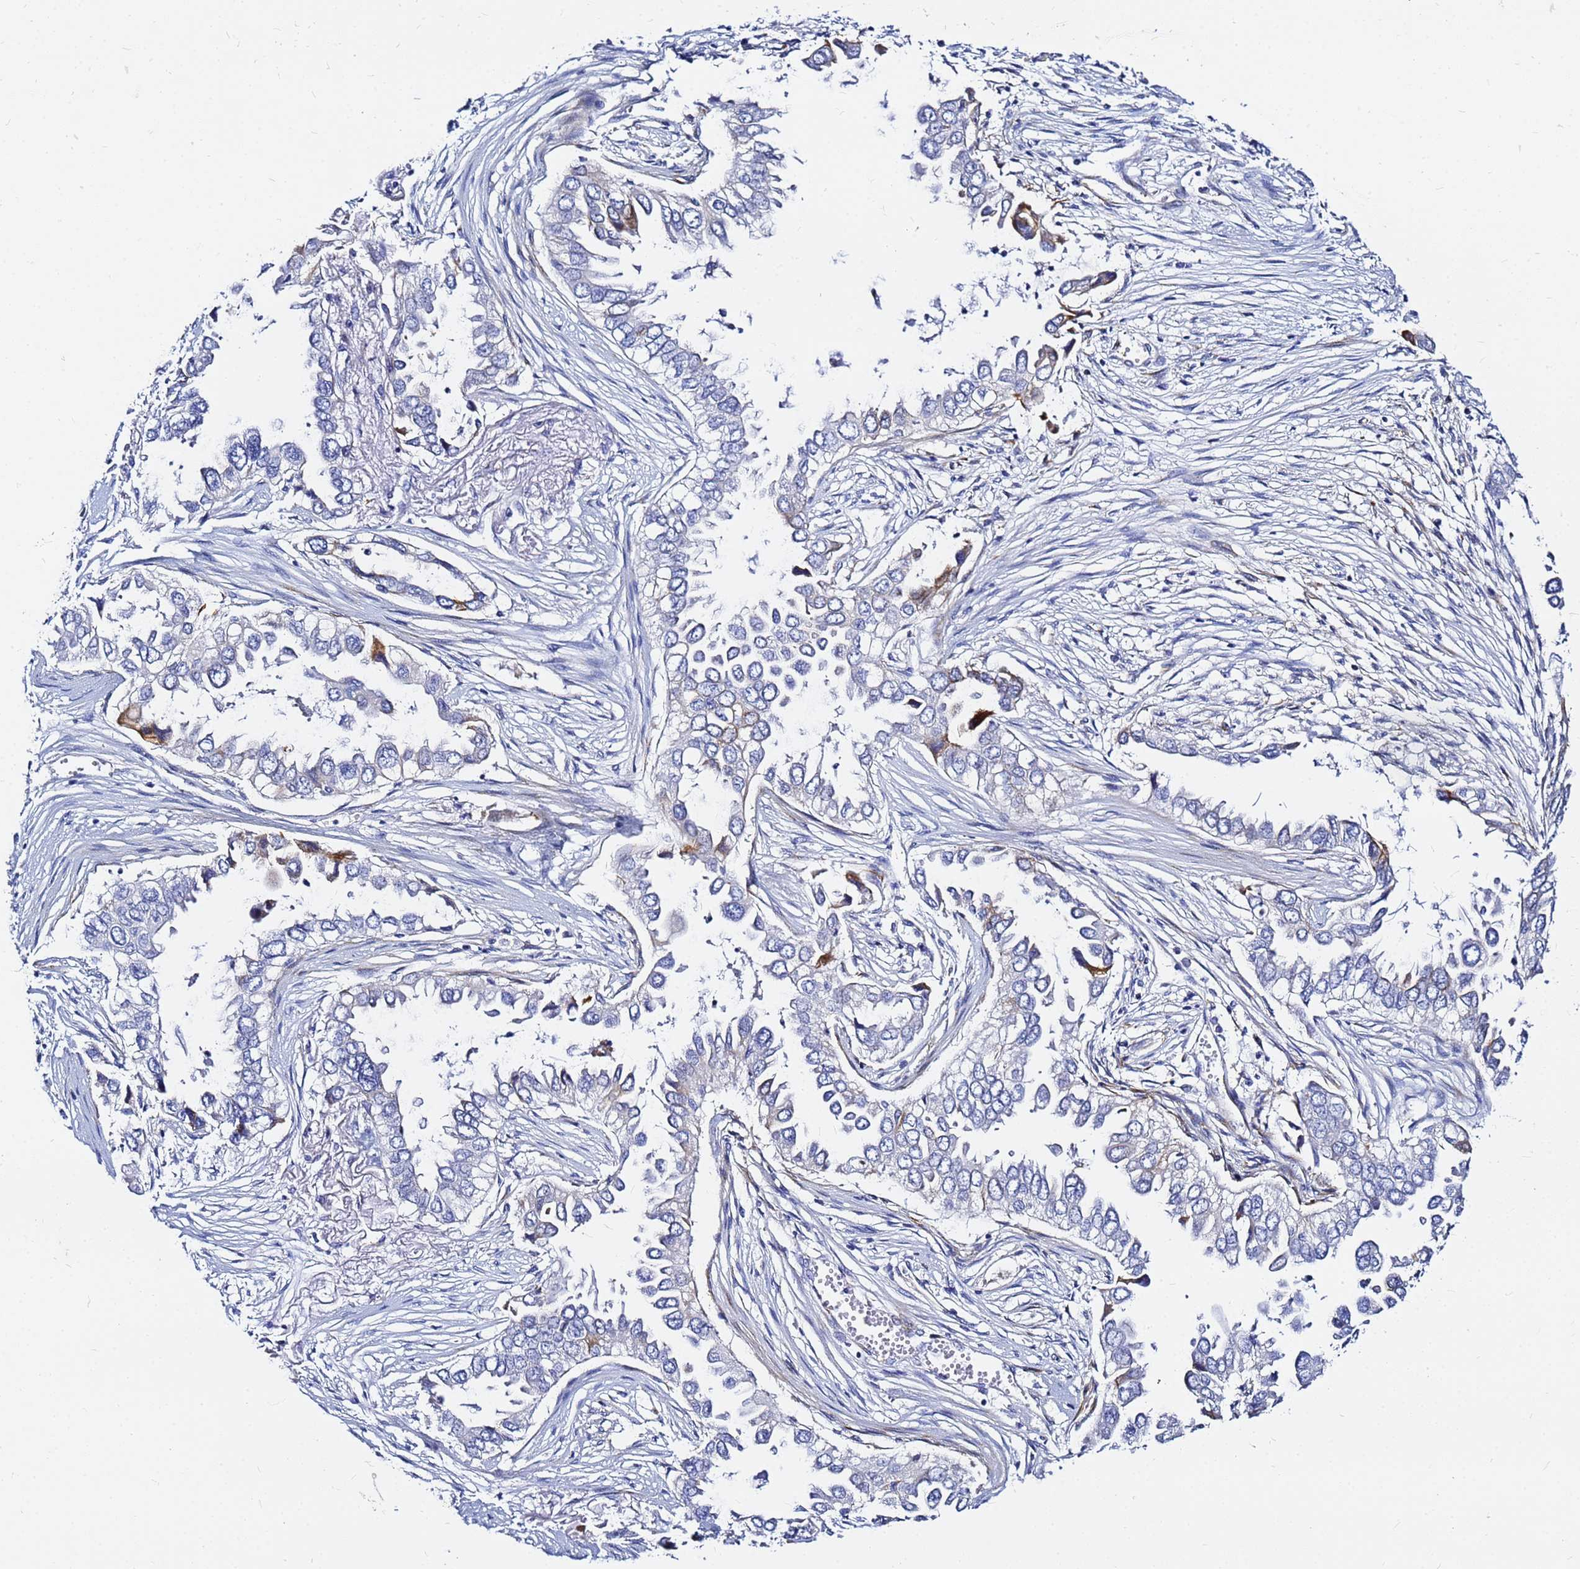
{"staining": {"intensity": "moderate", "quantity": "<25%", "location": "cytoplasmic/membranous"}, "tissue": "lung cancer", "cell_type": "Tumor cells", "image_type": "cancer", "snomed": [{"axis": "morphology", "description": "Adenocarcinoma, NOS"}, {"axis": "topography", "description": "Lung"}], "caption": "Human lung cancer stained with a protein marker exhibits moderate staining in tumor cells.", "gene": "TUBA8", "patient": {"sex": "female", "age": 76}}